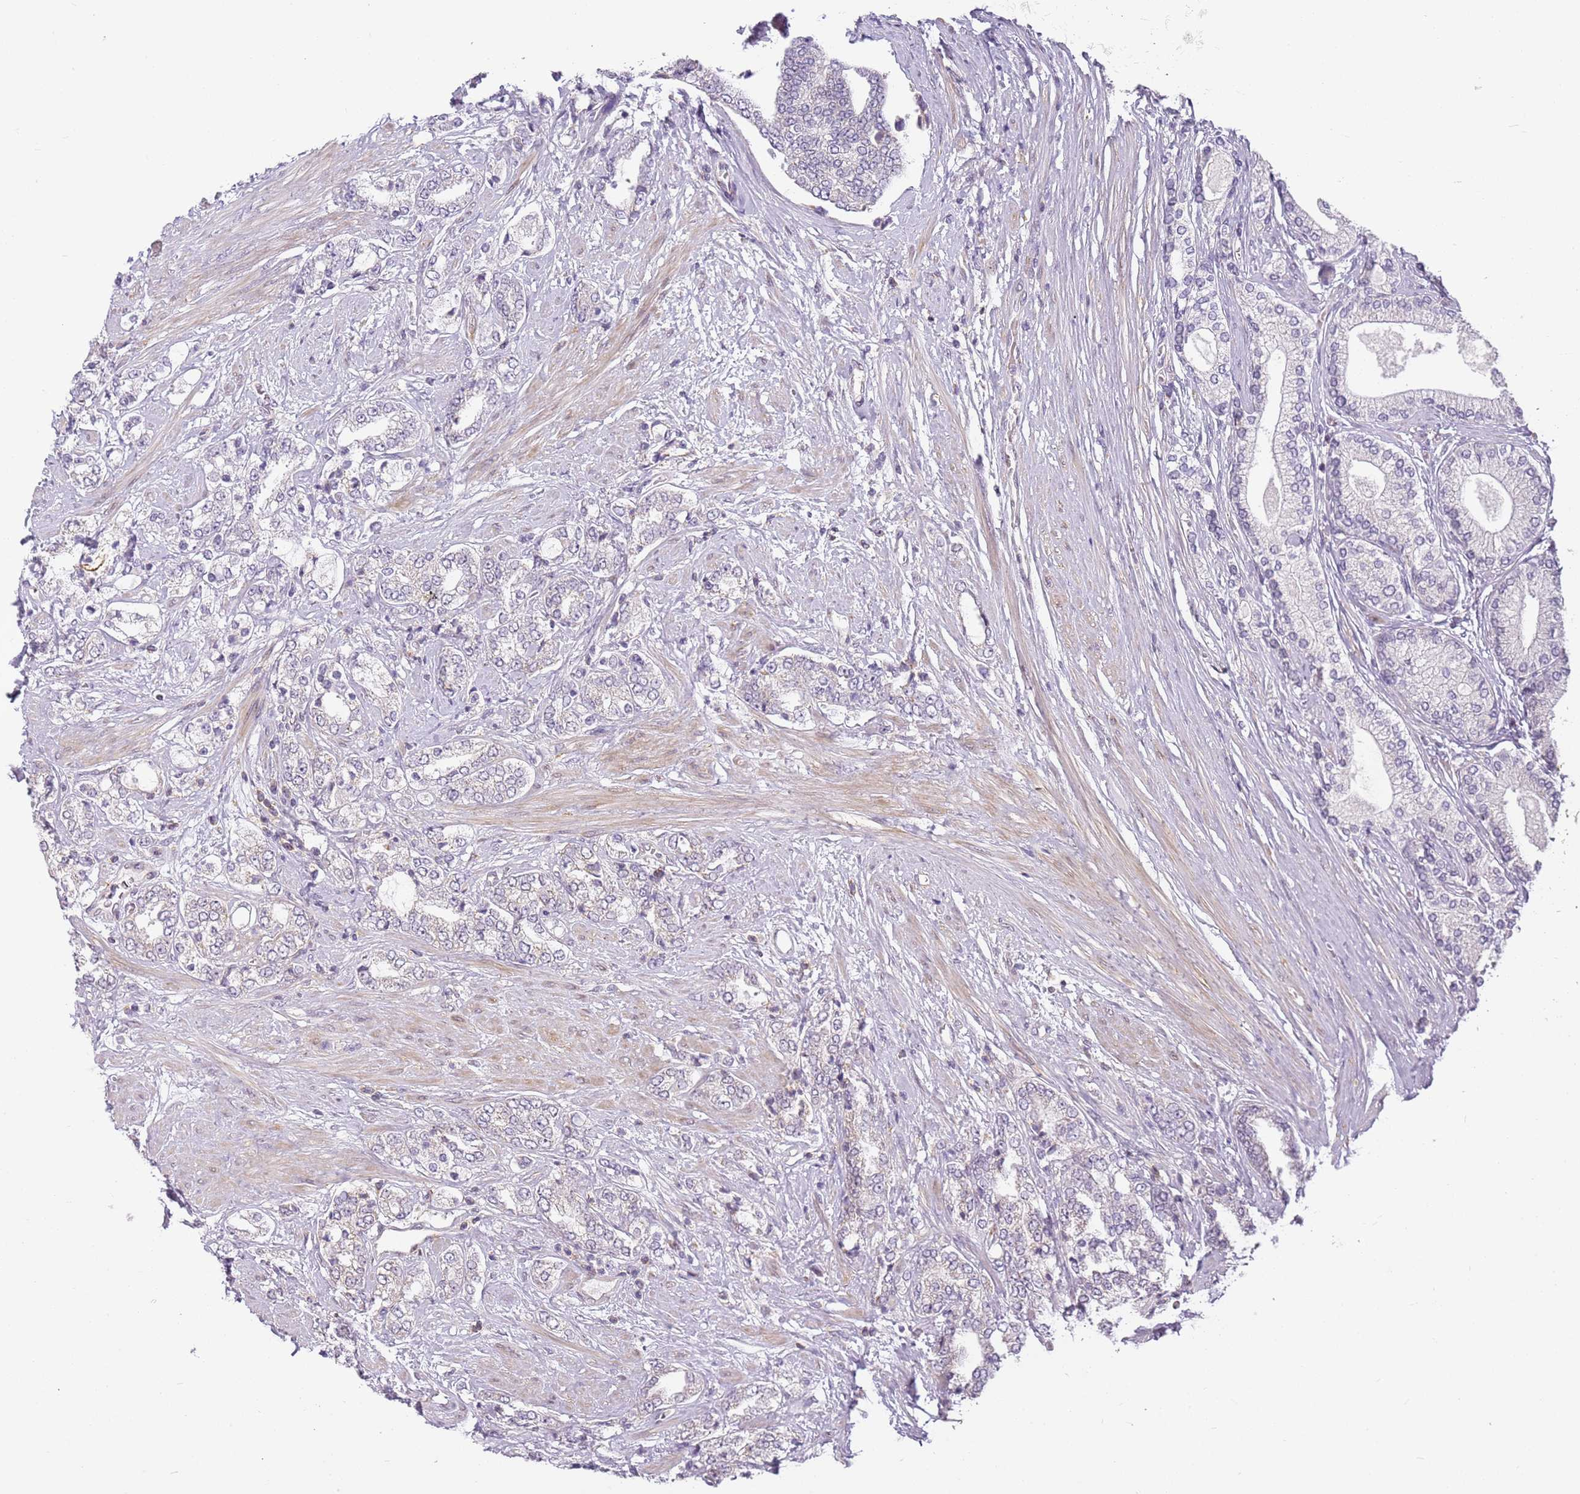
{"staining": {"intensity": "negative", "quantity": "none", "location": "none"}, "tissue": "prostate cancer", "cell_type": "Tumor cells", "image_type": "cancer", "snomed": [{"axis": "morphology", "description": "Adenocarcinoma, High grade"}, {"axis": "topography", "description": "Prostate"}], "caption": "IHC micrograph of neoplastic tissue: human adenocarcinoma (high-grade) (prostate) stained with DAB (3,3'-diaminobenzidine) displays no significant protein staining in tumor cells.", "gene": "DEFB116", "patient": {"sex": "male", "age": 64}}